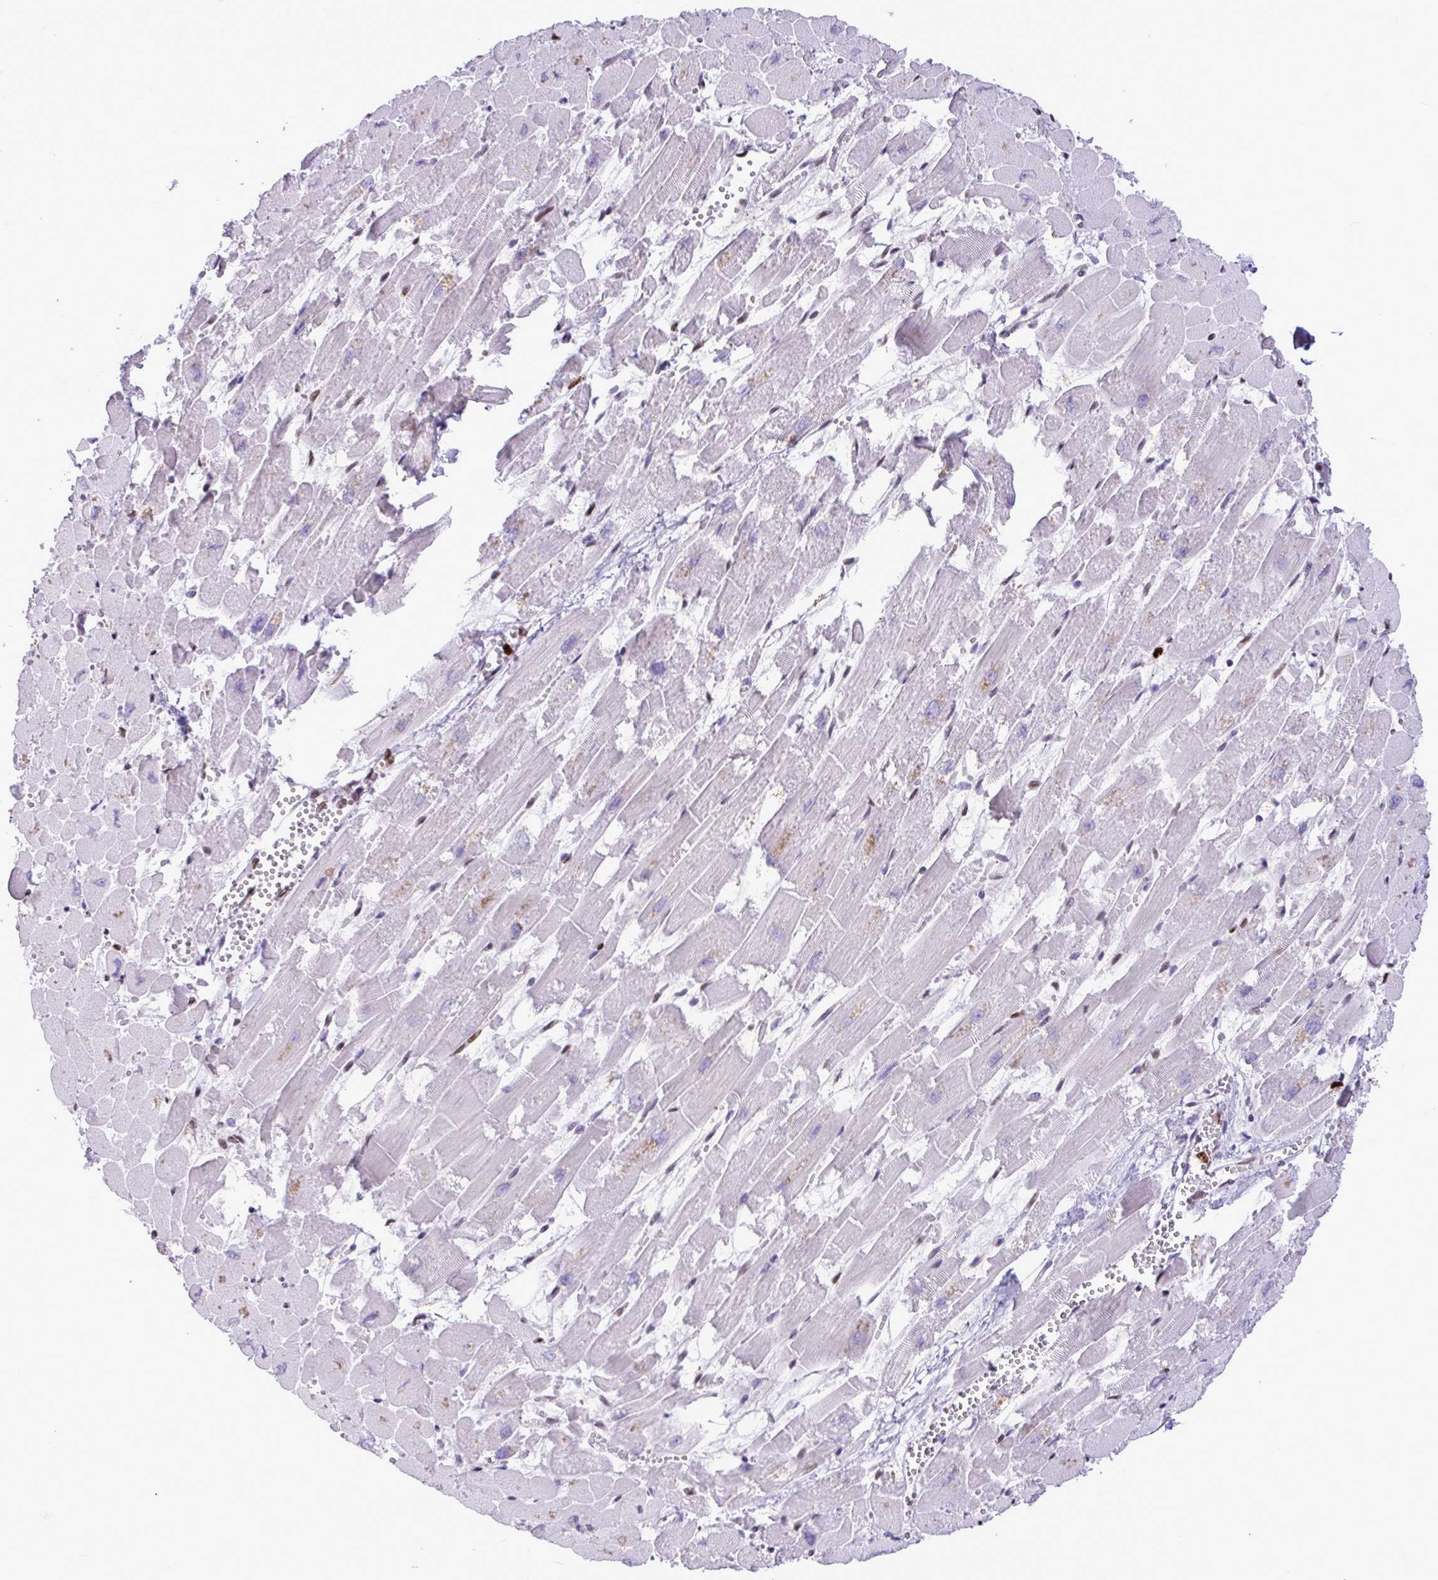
{"staining": {"intensity": "moderate", "quantity": "25%-75%", "location": "nuclear"}, "tissue": "heart muscle", "cell_type": "Cardiomyocytes", "image_type": "normal", "snomed": [{"axis": "morphology", "description": "Normal tissue, NOS"}, {"axis": "topography", "description": "Heart"}], "caption": "Protein staining of normal heart muscle displays moderate nuclear staining in approximately 25%-75% of cardiomyocytes.", "gene": "HMGB2", "patient": {"sex": "female", "age": 52}}